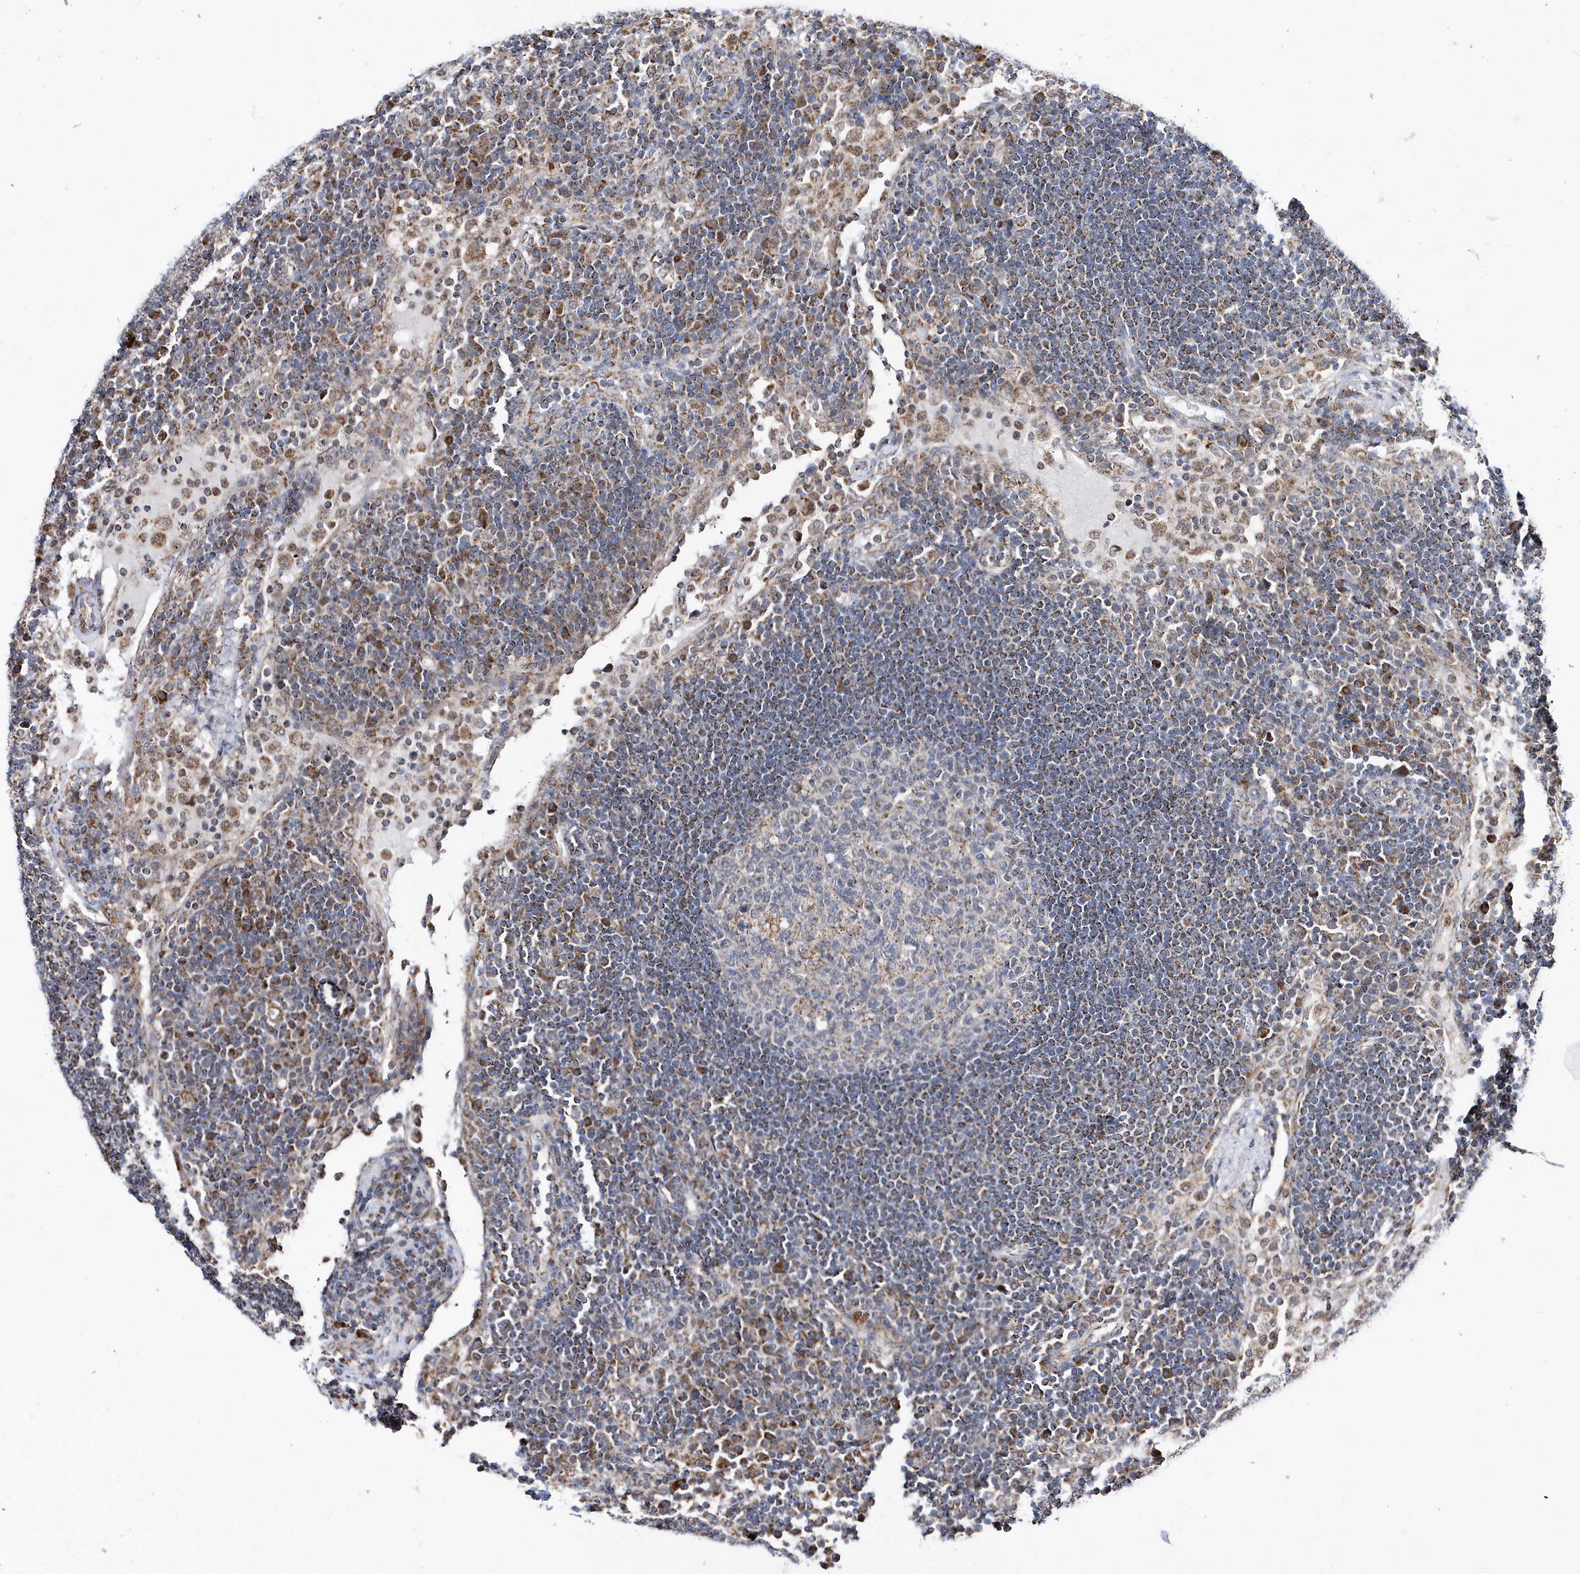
{"staining": {"intensity": "negative", "quantity": "none", "location": "none"}, "tissue": "lymph node", "cell_type": "Germinal center cells", "image_type": "normal", "snomed": [{"axis": "morphology", "description": "Normal tissue, NOS"}, {"axis": "topography", "description": "Lymph node"}], "caption": "Unremarkable lymph node was stained to show a protein in brown. There is no significant expression in germinal center cells. (Stains: DAB immunohistochemistry with hematoxylin counter stain, Microscopy: brightfield microscopy at high magnification).", "gene": "SPATA5", "patient": {"sex": "female", "age": 53}}